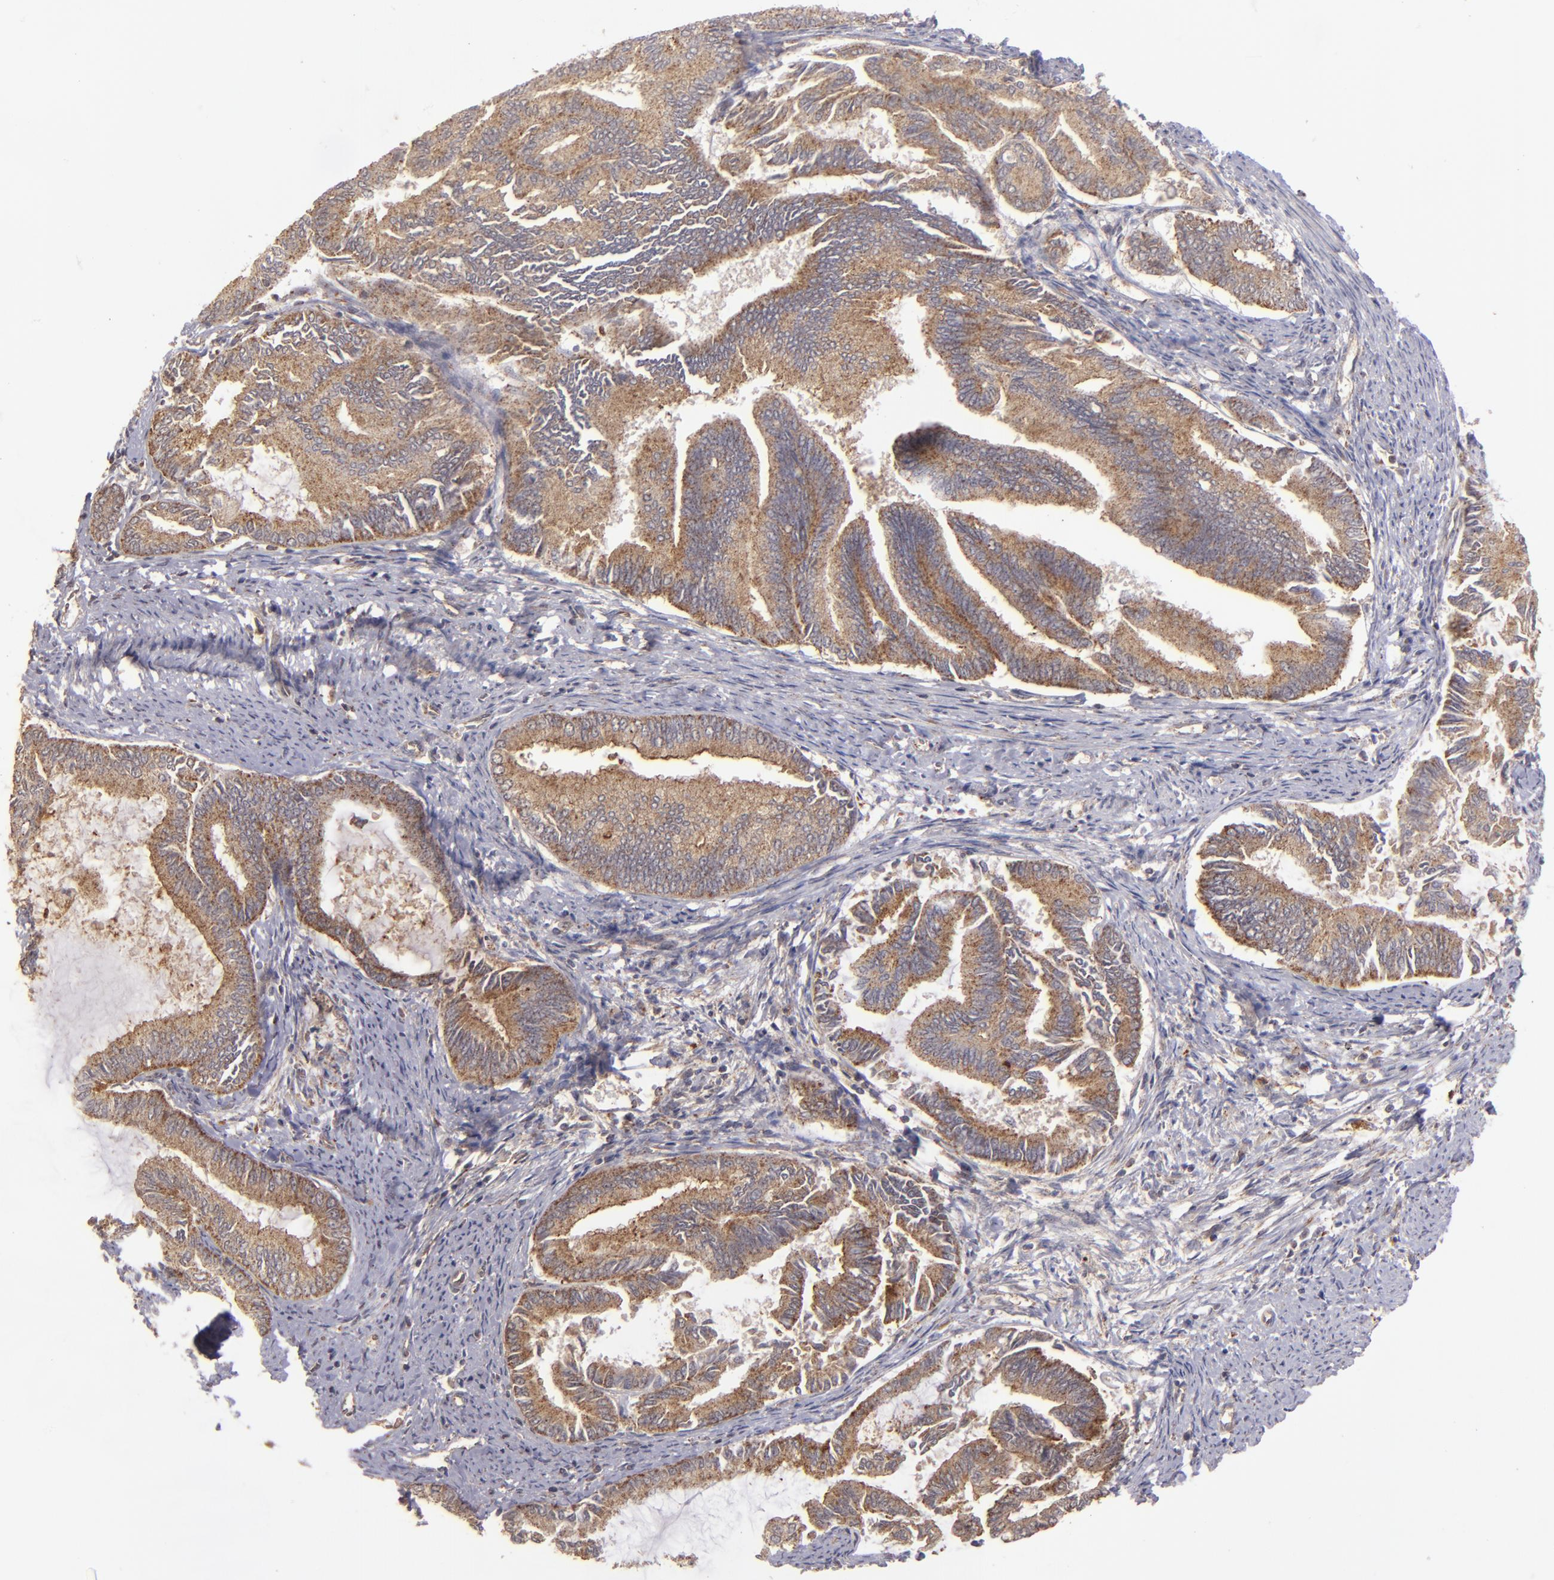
{"staining": {"intensity": "moderate", "quantity": ">75%", "location": "cytoplasmic/membranous"}, "tissue": "endometrial cancer", "cell_type": "Tumor cells", "image_type": "cancer", "snomed": [{"axis": "morphology", "description": "Adenocarcinoma, NOS"}, {"axis": "topography", "description": "Endometrium"}], "caption": "IHC staining of endometrial cancer, which displays medium levels of moderate cytoplasmic/membranous expression in approximately >75% of tumor cells indicating moderate cytoplasmic/membranous protein expression. The staining was performed using DAB (3,3'-diaminobenzidine) (brown) for protein detection and nuclei were counterstained in hematoxylin (blue).", "gene": "ZFYVE1", "patient": {"sex": "female", "age": 86}}